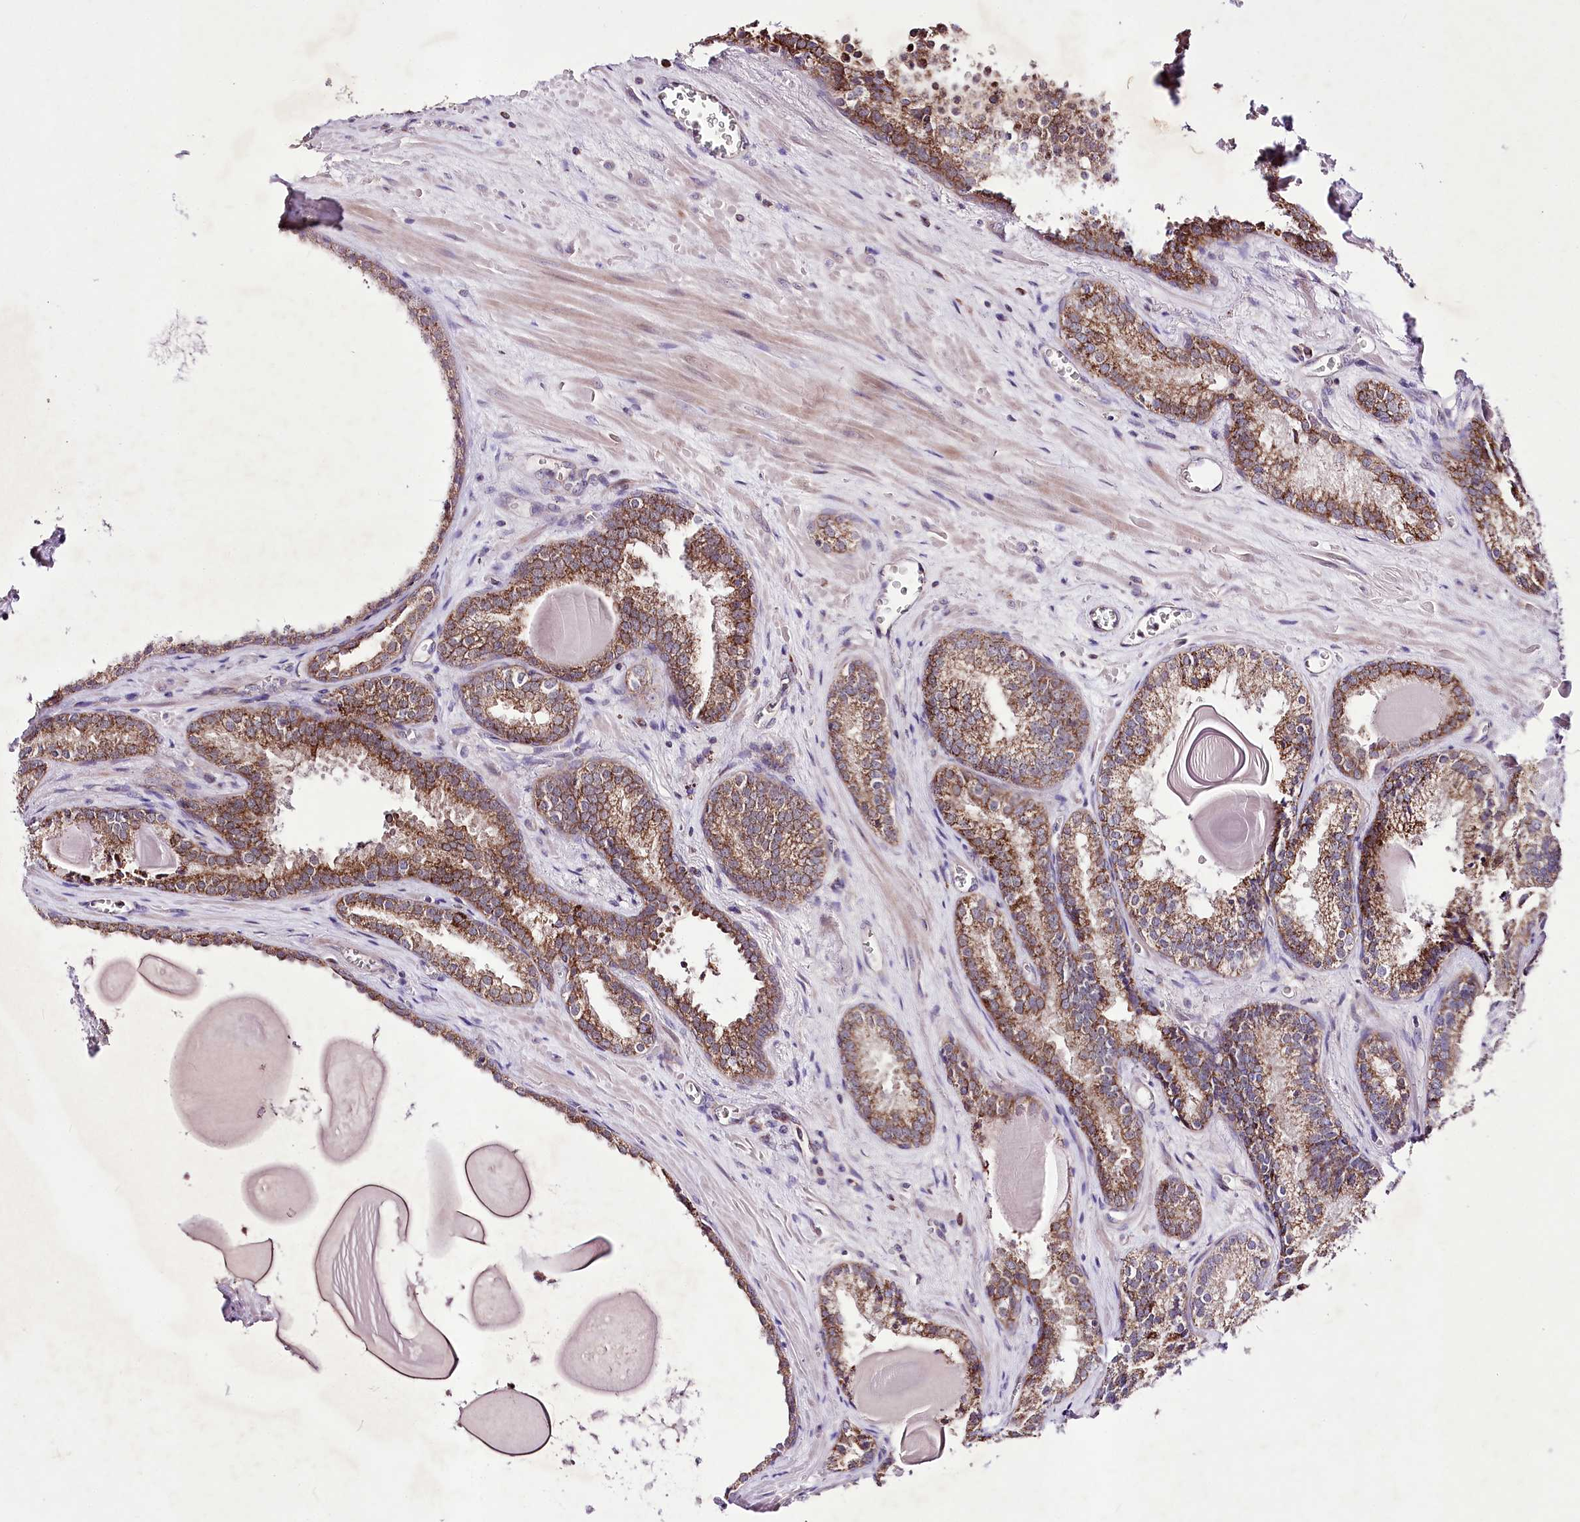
{"staining": {"intensity": "moderate", "quantity": ">75%", "location": "cytoplasmic/membranous"}, "tissue": "prostate cancer", "cell_type": "Tumor cells", "image_type": "cancer", "snomed": [{"axis": "morphology", "description": "Adenocarcinoma, High grade"}, {"axis": "topography", "description": "Prostate"}], "caption": "Prostate cancer (high-grade adenocarcinoma) stained with a protein marker exhibits moderate staining in tumor cells.", "gene": "ATE1", "patient": {"sex": "male", "age": 66}}